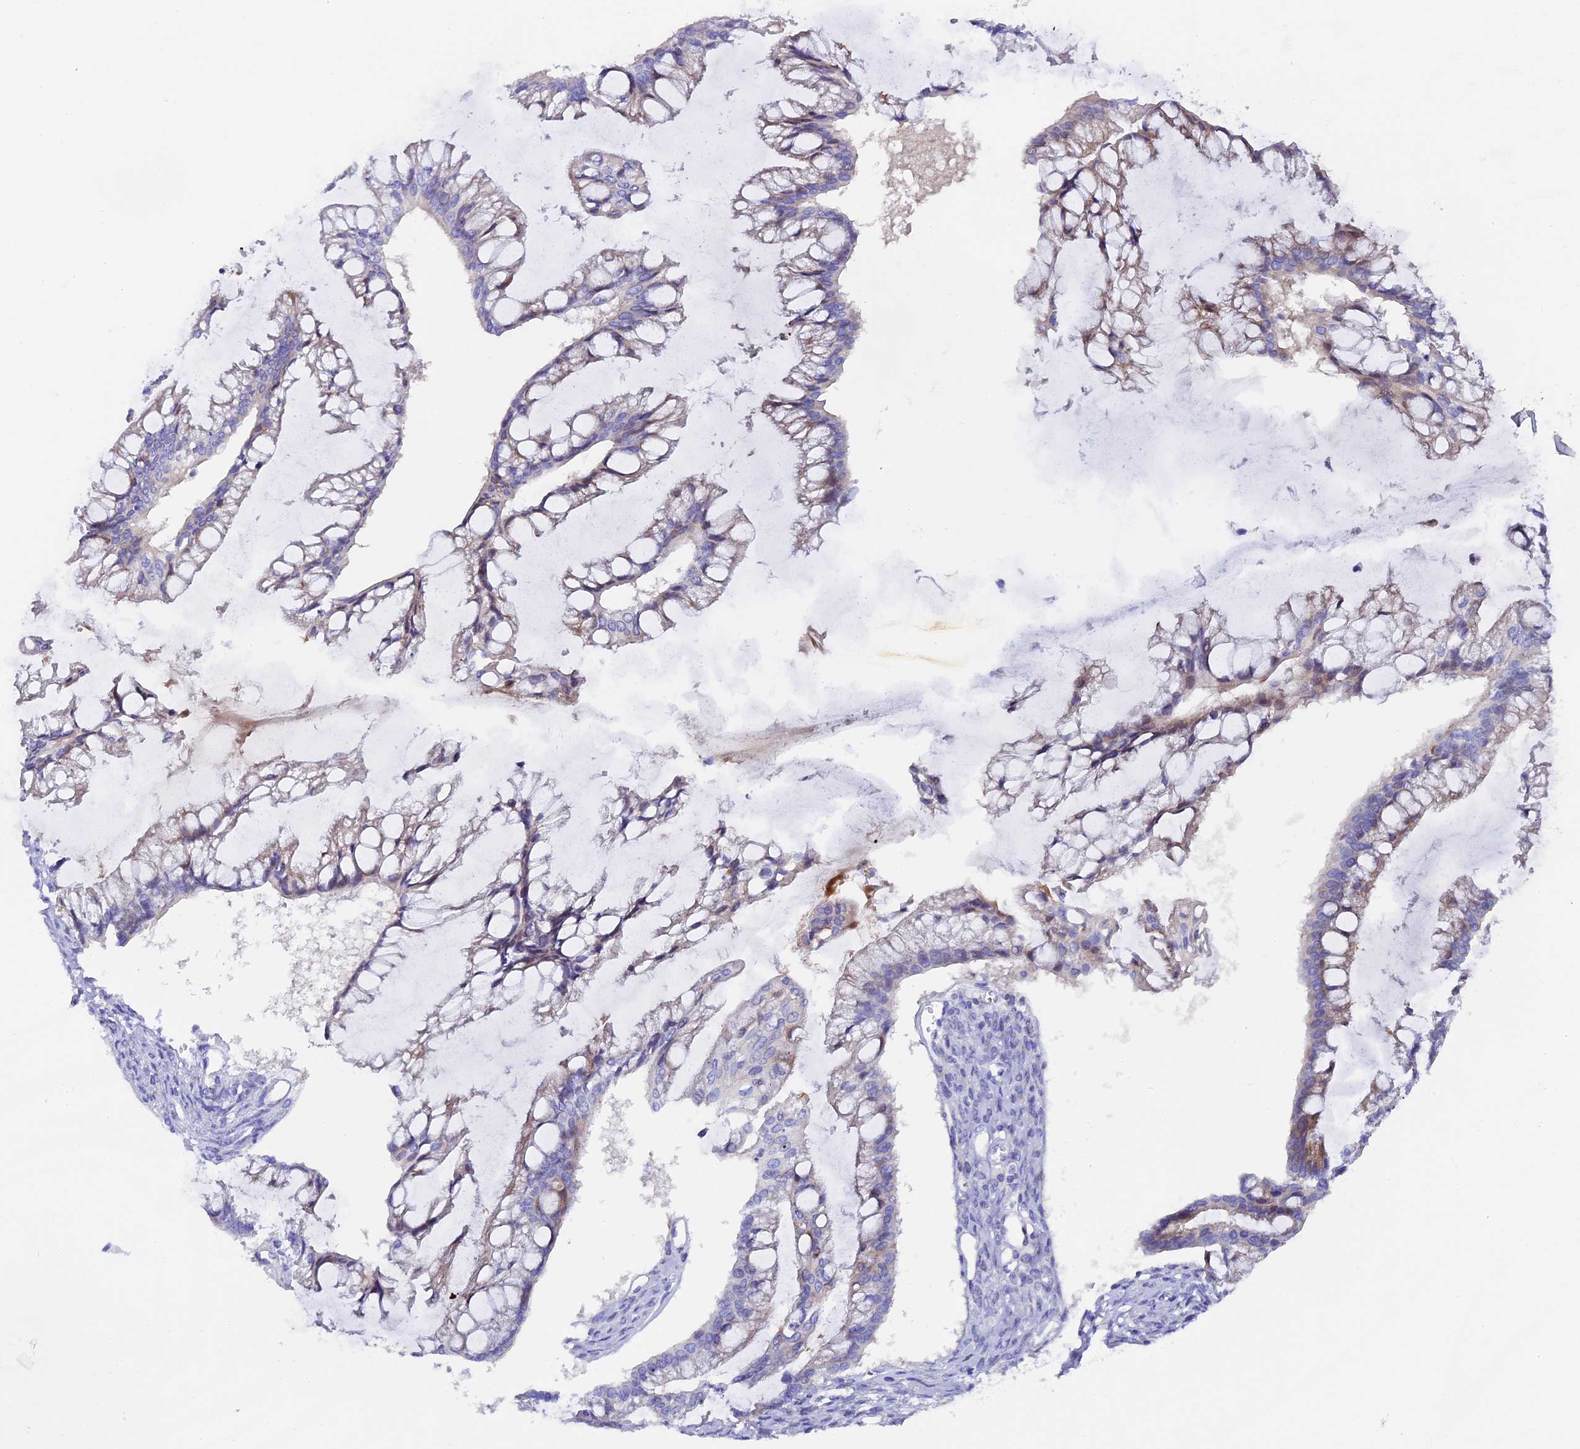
{"staining": {"intensity": "weak", "quantity": "<25%", "location": "cytoplasmic/membranous"}, "tissue": "ovarian cancer", "cell_type": "Tumor cells", "image_type": "cancer", "snomed": [{"axis": "morphology", "description": "Cystadenocarcinoma, mucinous, NOS"}, {"axis": "topography", "description": "Ovary"}], "caption": "This is an immunohistochemistry (IHC) micrograph of ovarian cancer. There is no staining in tumor cells.", "gene": "PIGU", "patient": {"sex": "female", "age": 73}}